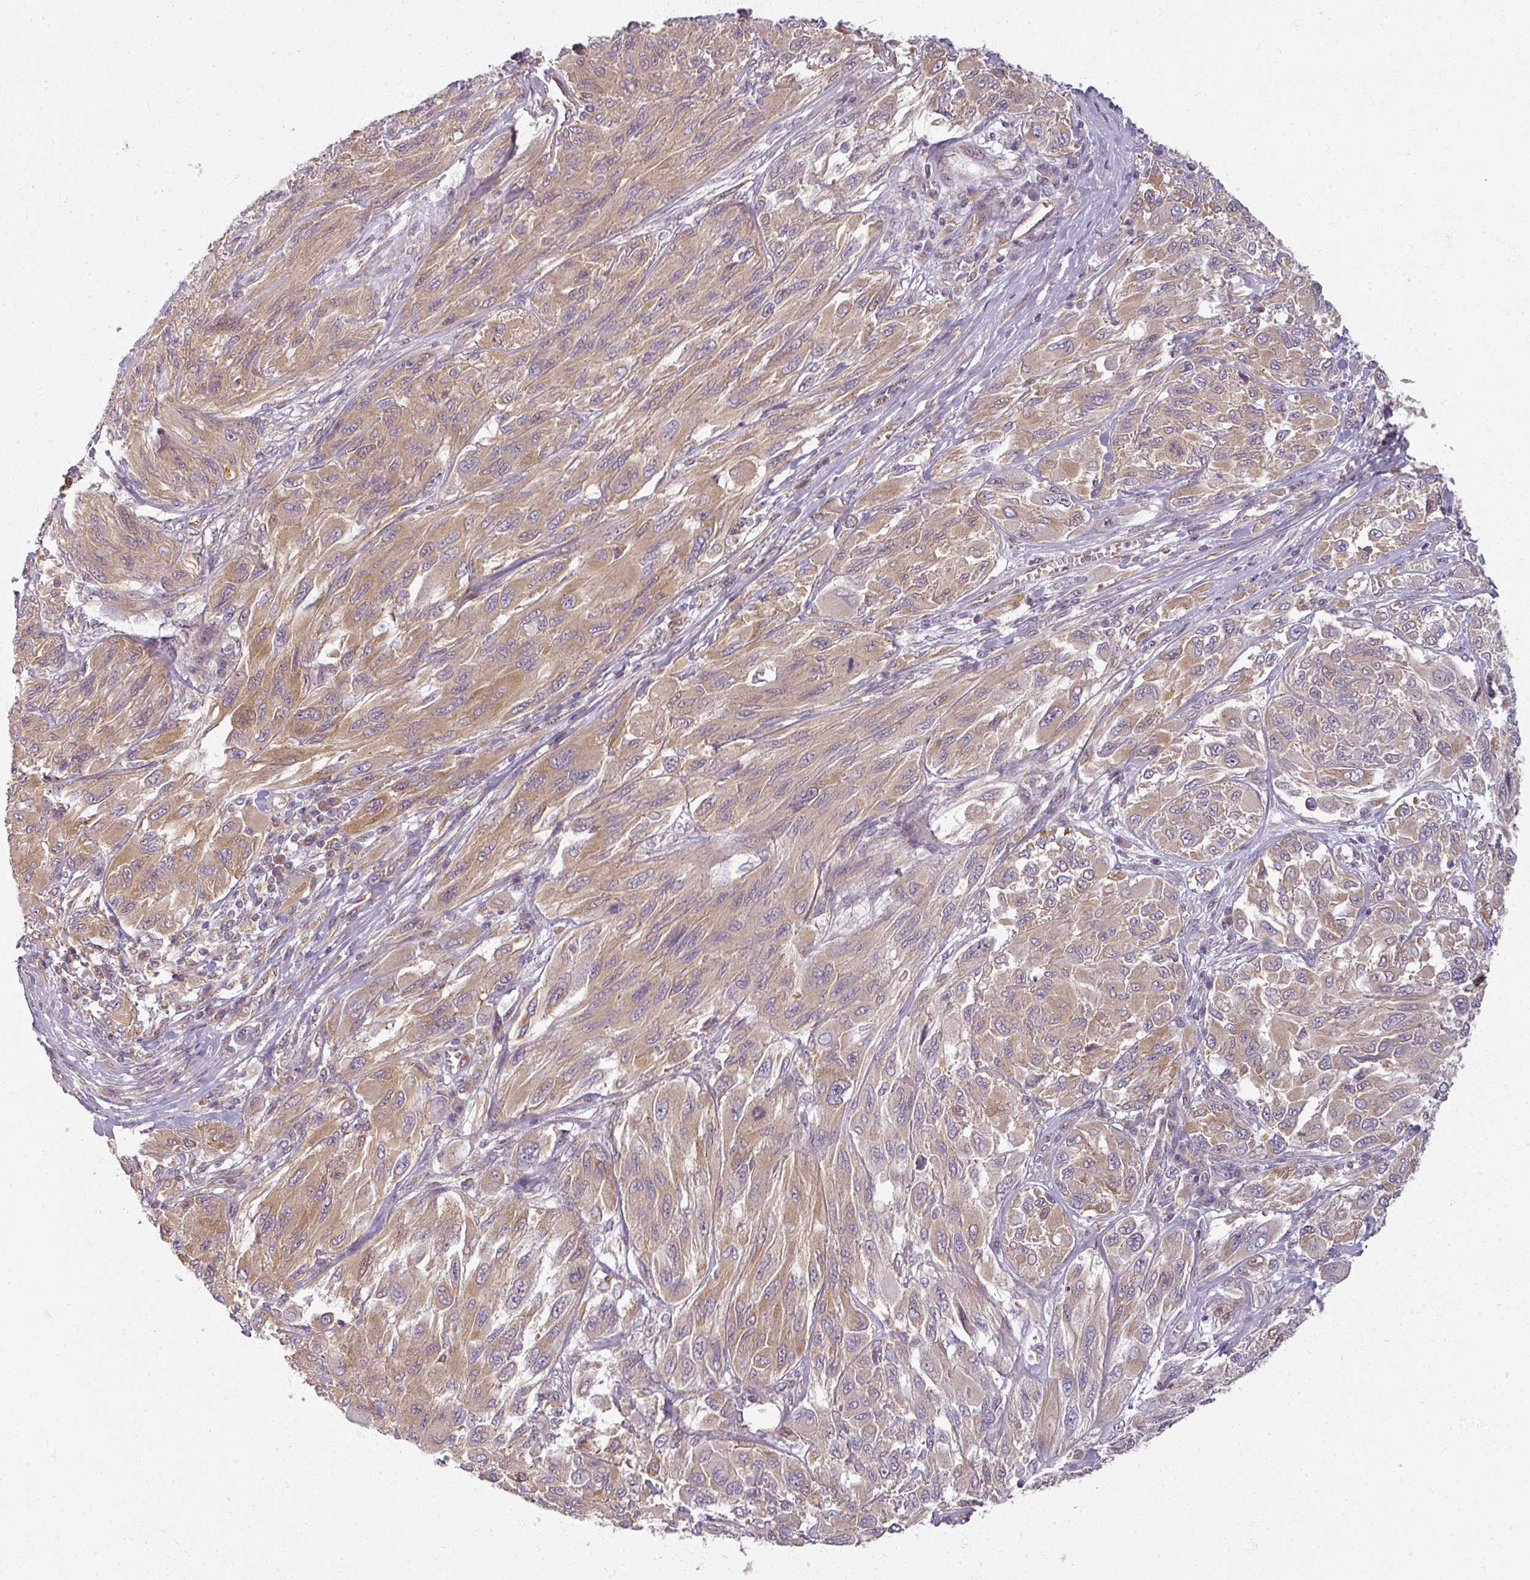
{"staining": {"intensity": "moderate", "quantity": "25%-75%", "location": "cytoplasmic/membranous"}, "tissue": "melanoma", "cell_type": "Tumor cells", "image_type": "cancer", "snomed": [{"axis": "morphology", "description": "Malignant melanoma, NOS"}, {"axis": "topography", "description": "Skin"}], "caption": "The immunohistochemical stain labels moderate cytoplasmic/membranous positivity in tumor cells of malignant melanoma tissue. (brown staining indicates protein expression, while blue staining denotes nuclei).", "gene": "AGPAT4", "patient": {"sex": "female", "age": 91}}